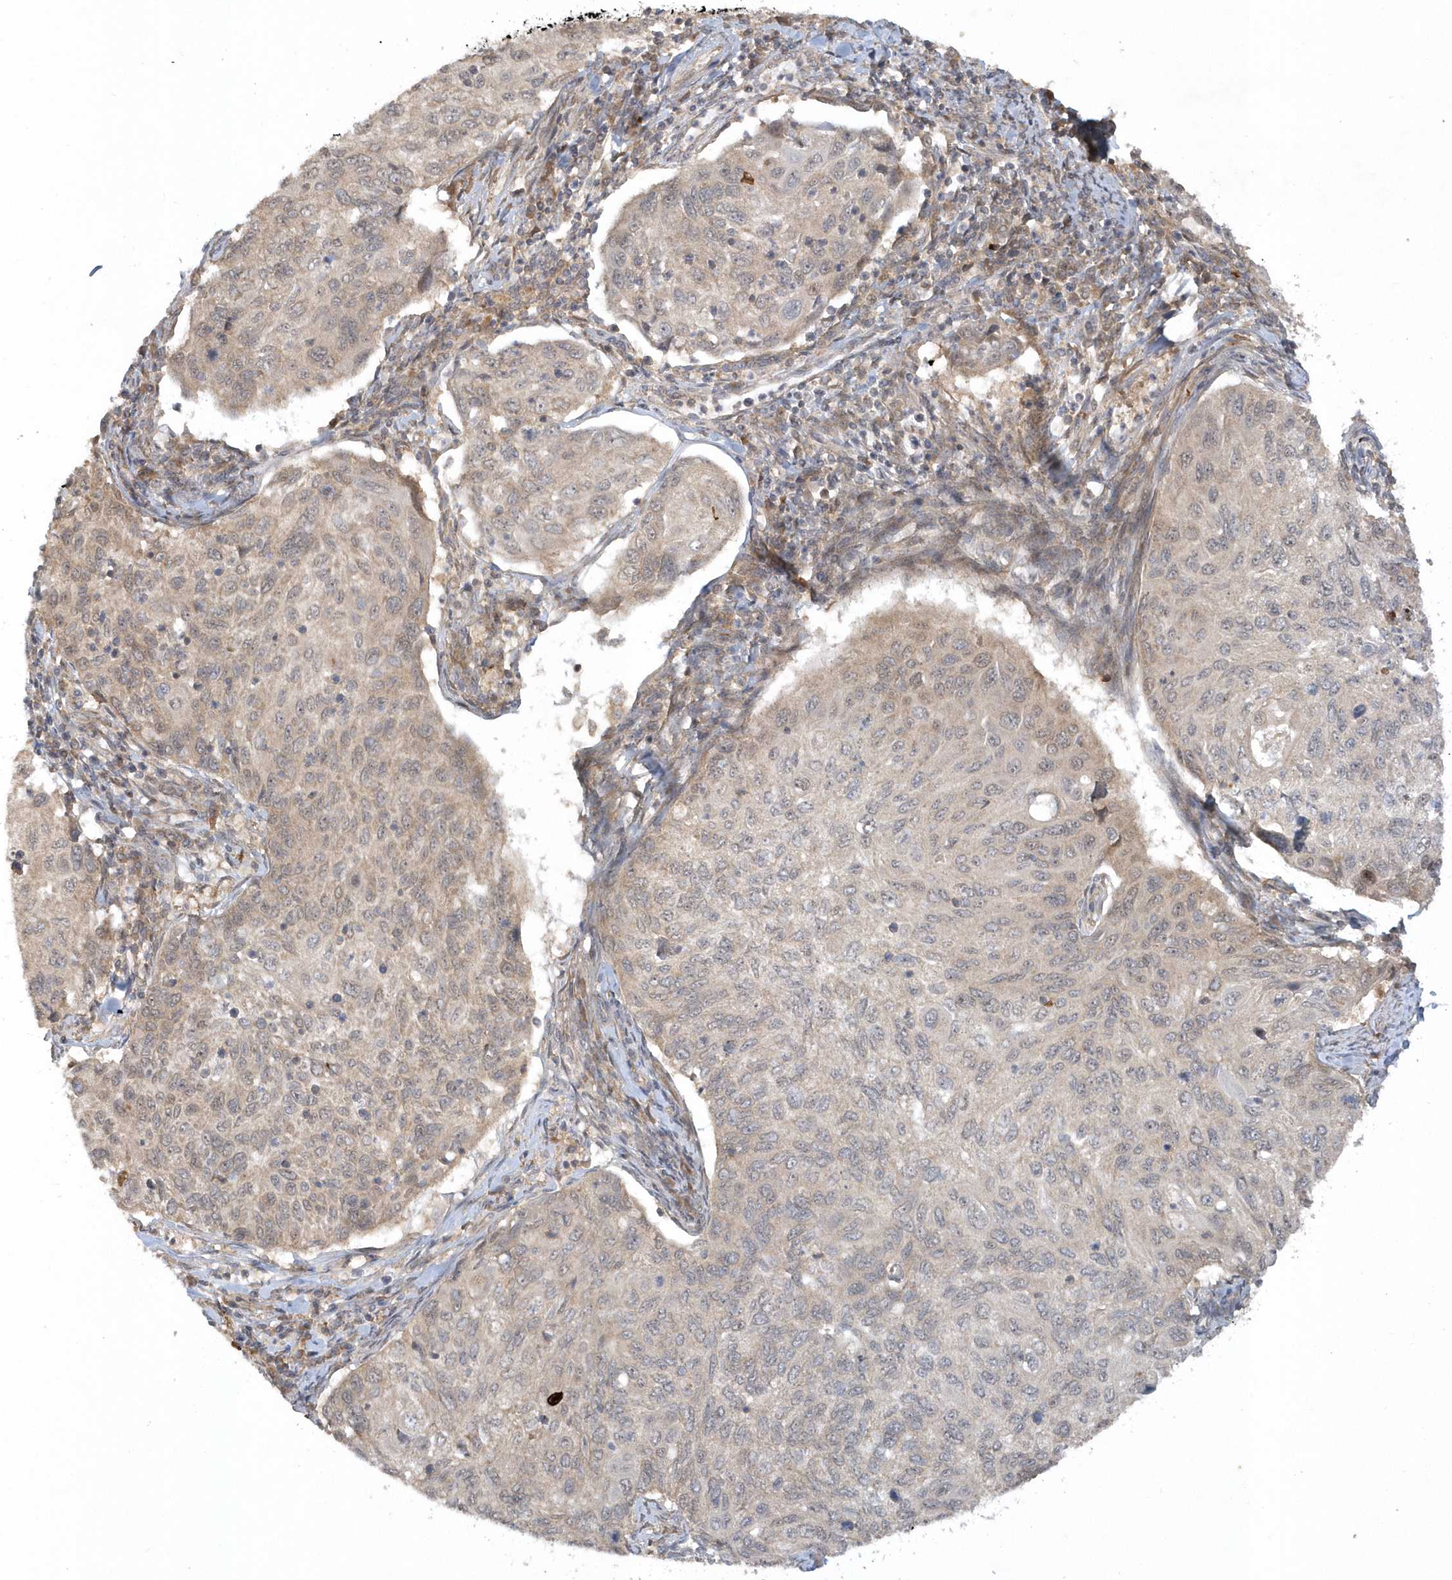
{"staining": {"intensity": "weak", "quantity": "25%-75%", "location": "cytoplasmic/membranous"}, "tissue": "cervical cancer", "cell_type": "Tumor cells", "image_type": "cancer", "snomed": [{"axis": "morphology", "description": "Squamous cell carcinoma, NOS"}, {"axis": "topography", "description": "Cervix"}], "caption": "A low amount of weak cytoplasmic/membranous staining is seen in about 25%-75% of tumor cells in cervical squamous cell carcinoma tissue.", "gene": "THG1L", "patient": {"sex": "female", "age": 70}}